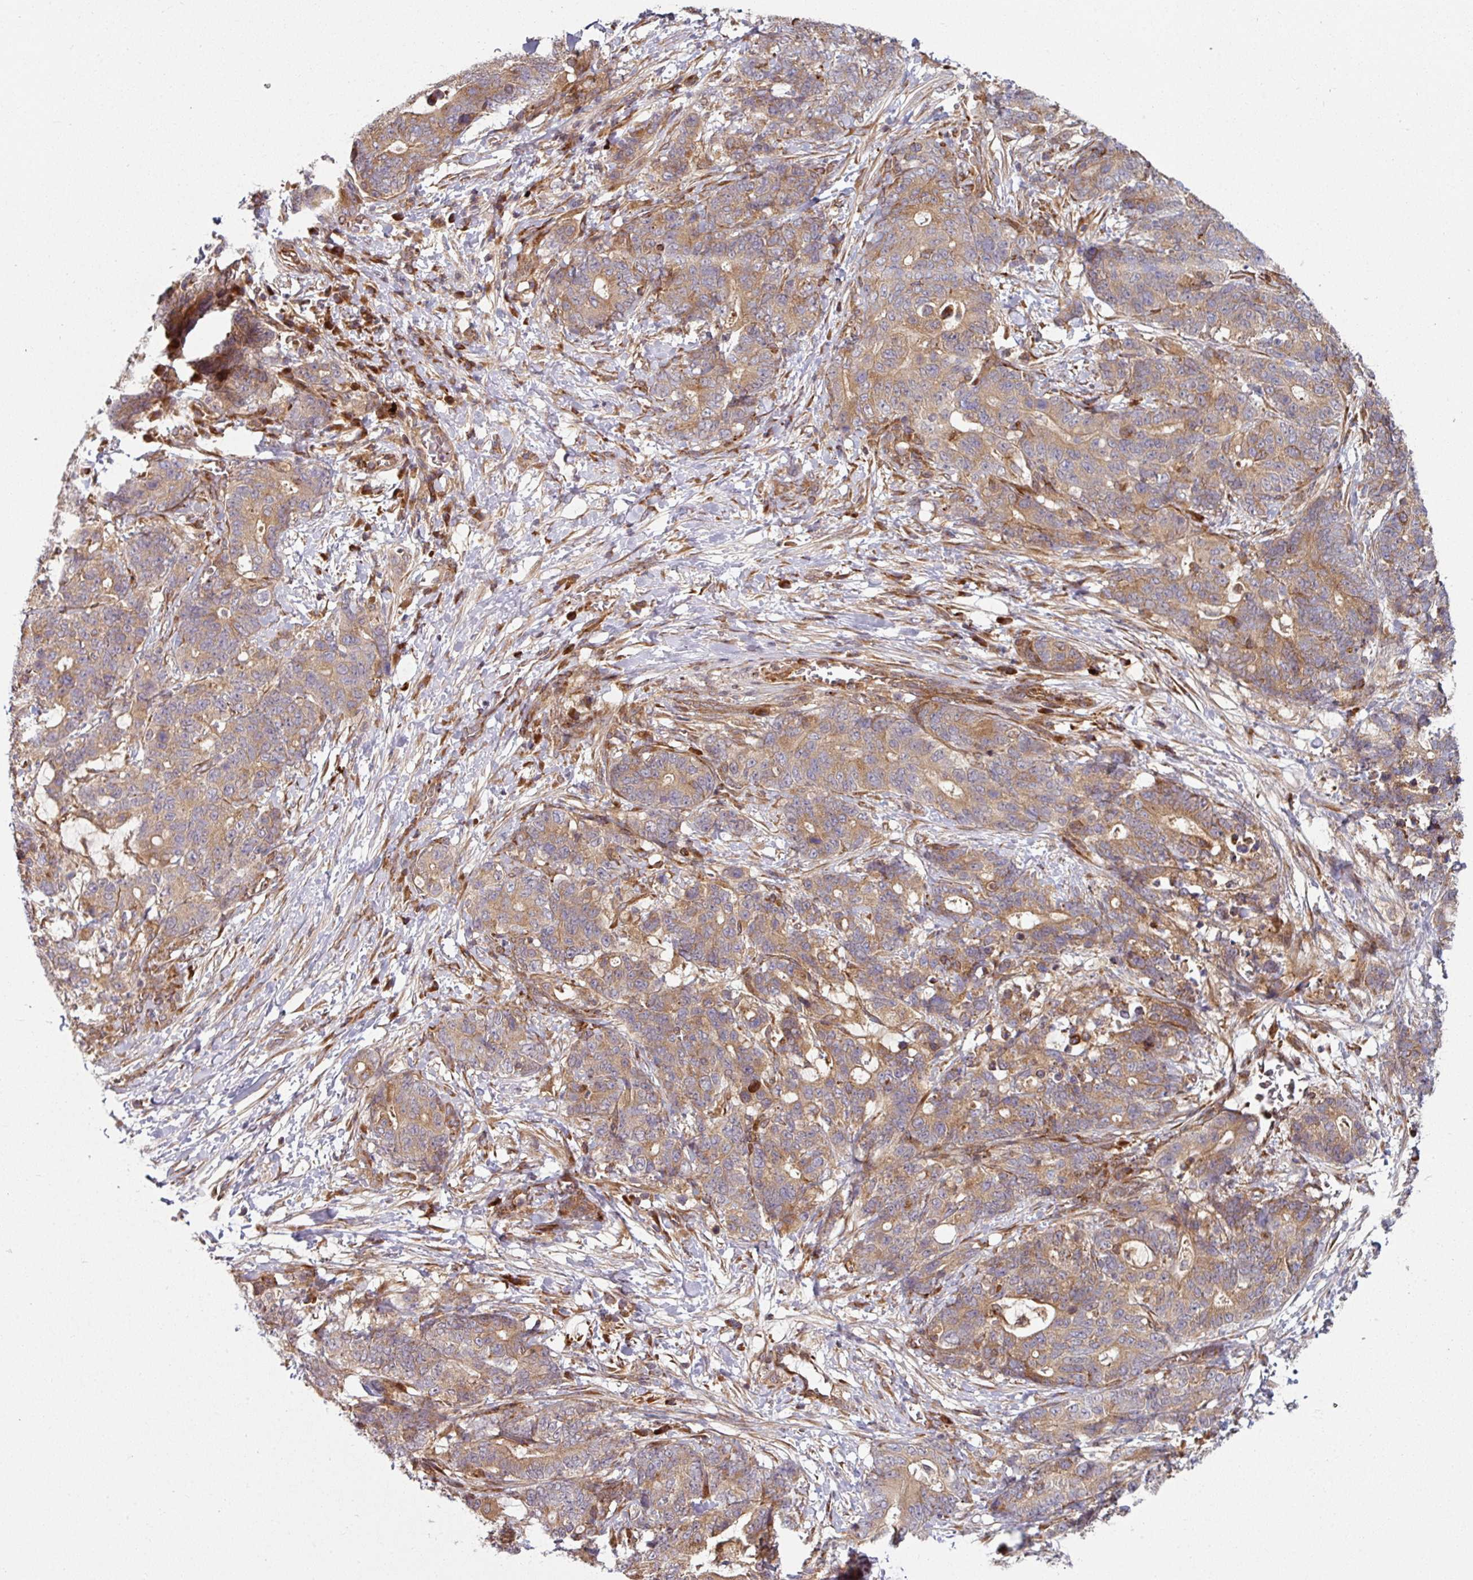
{"staining": {"intensity": "moderate", "quantity": ">75%", "location": "cytoplasmic/membranous"}, "tissue": "stomach cancer", "cell_type": "Tumor cells", "image_type": "cancer", "snomed": [{"axis": "morphology", "description": "Normal tissue, NOS"}, {"axis": "morphology", "description": "Adenocarcinoma, NOS"}, {"axis": "topography", "description": "Stomach"}], "caption": "Moderate cytoplasmic/membranous staining for a protein is seen in approximately >75% of tumor cells of stomach cancer (adenocarcinoma) using immunohistochemistry (IHC).", "gene": "RAB5A", "patient": {"sex": "female", "age": 64}}